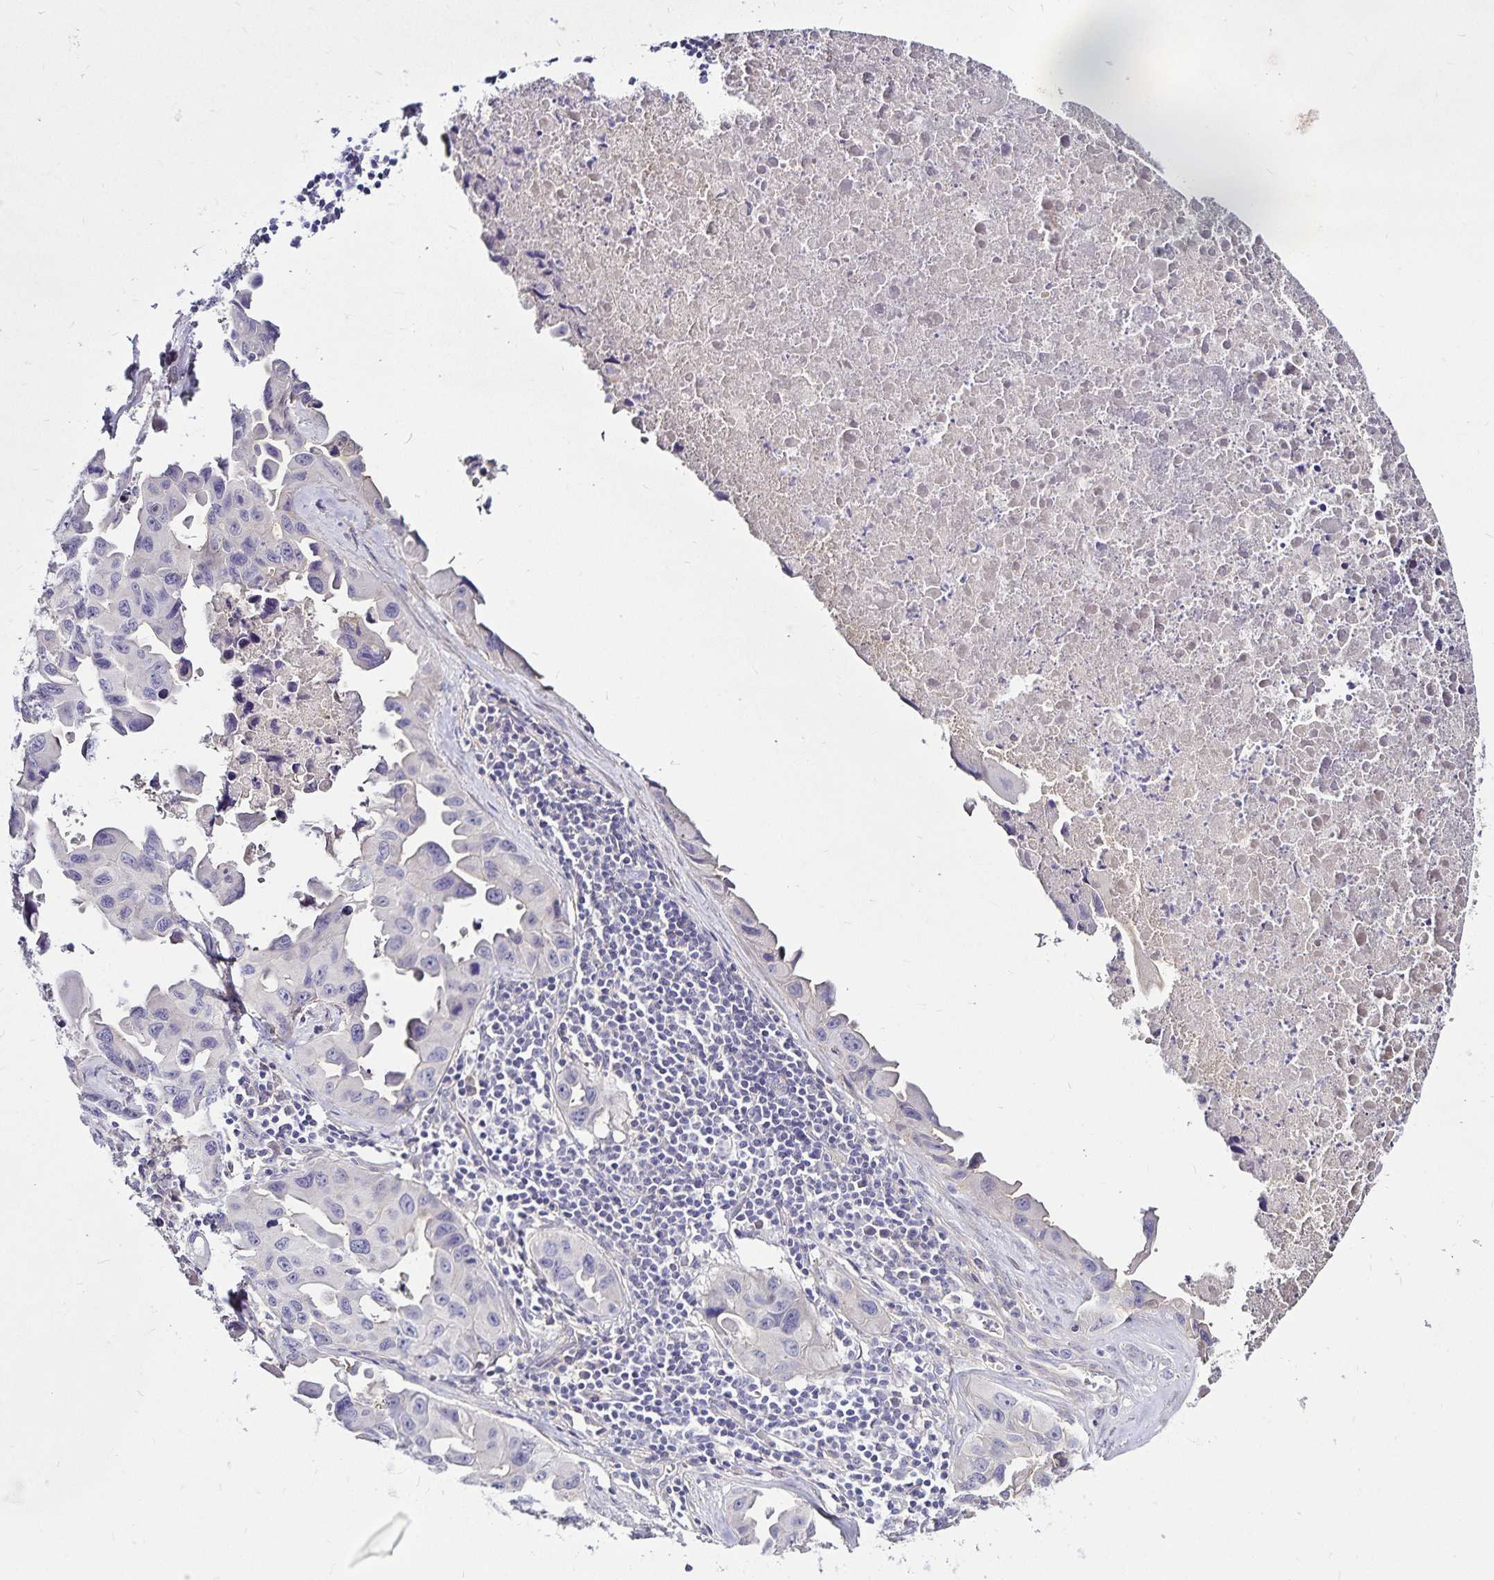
{"staining": {"intensity": "negative", "quantity": "none", "location": "none"}, "tissue": "lung cancer", "cell_type": "Tumor cells", "image_type": "cancer", "snomed": [{"axis": "morphology", "description": "Adenocarcinoma, NOS"}, {"axis": "topography", "description": "Lymph node"}, {"axis": "topography", "description": "Lung"}], "caption": "Protein analysis of adenocarcinoma (lung) displays no significant positivity in tumor cells.", "gene": "GNG12", "patient": {"sex": "male", "age": 64}}